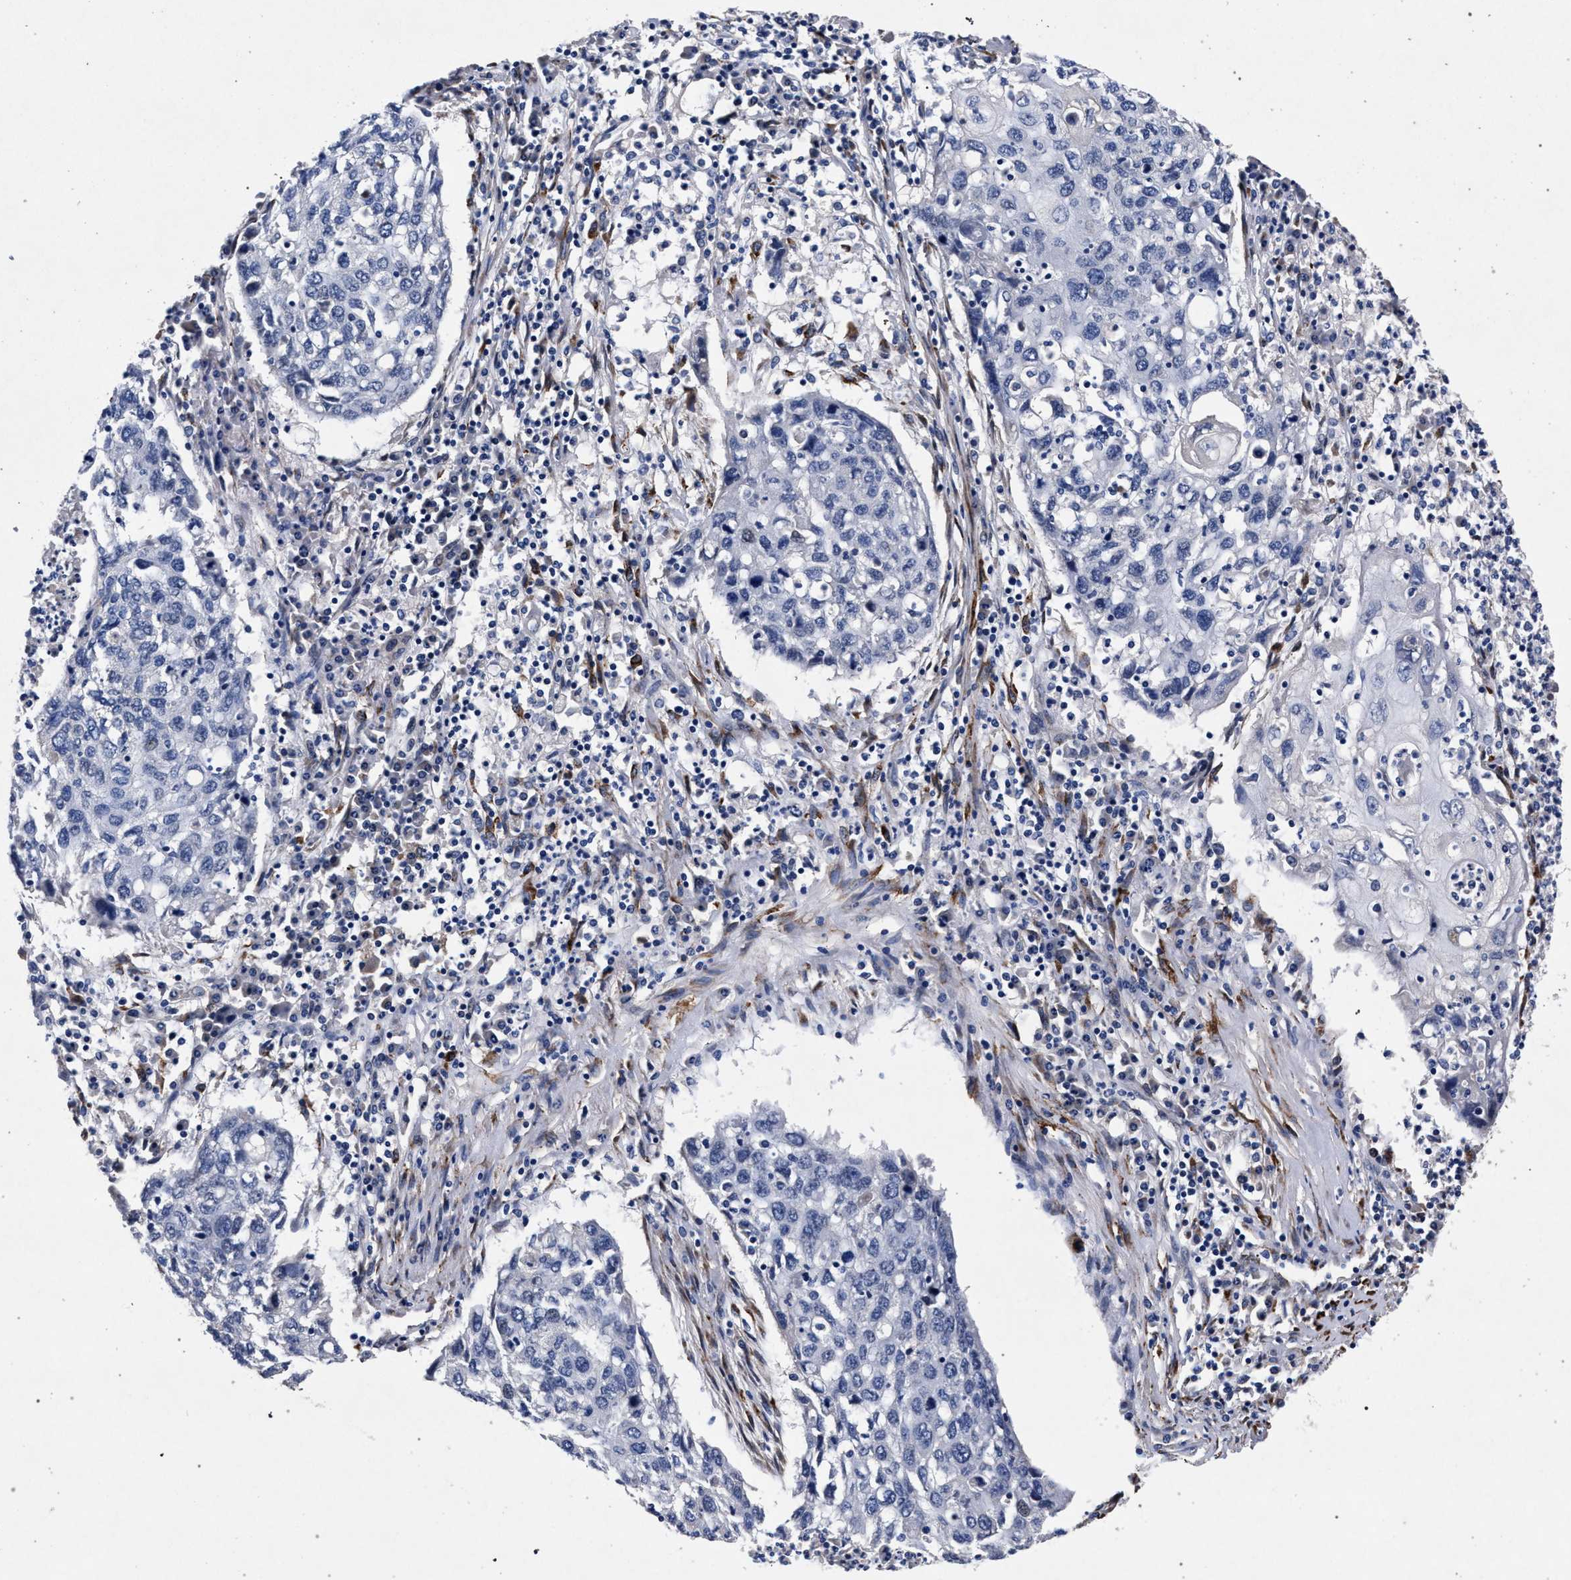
{"staining": {"intensity": "negative", "quantity": "none", "location": "none"}, "tissue": "lung cancer", "cell_type": "Tumor cells", "image_type": "cancer", "snomed": [{"axis": "morphology", "description": "Squamous cell carcinoma, NOS"}, {"axis": "topography", "description": "Lung"}], "caption": "Immunohistochemistry histopathology image of lung cancer (squamous cell carcinoma) stained for a protein (brown), which reveals no expression in tumor cells.", "gene": "NEK7", "patient": {"sex": "female", "age": 63}}